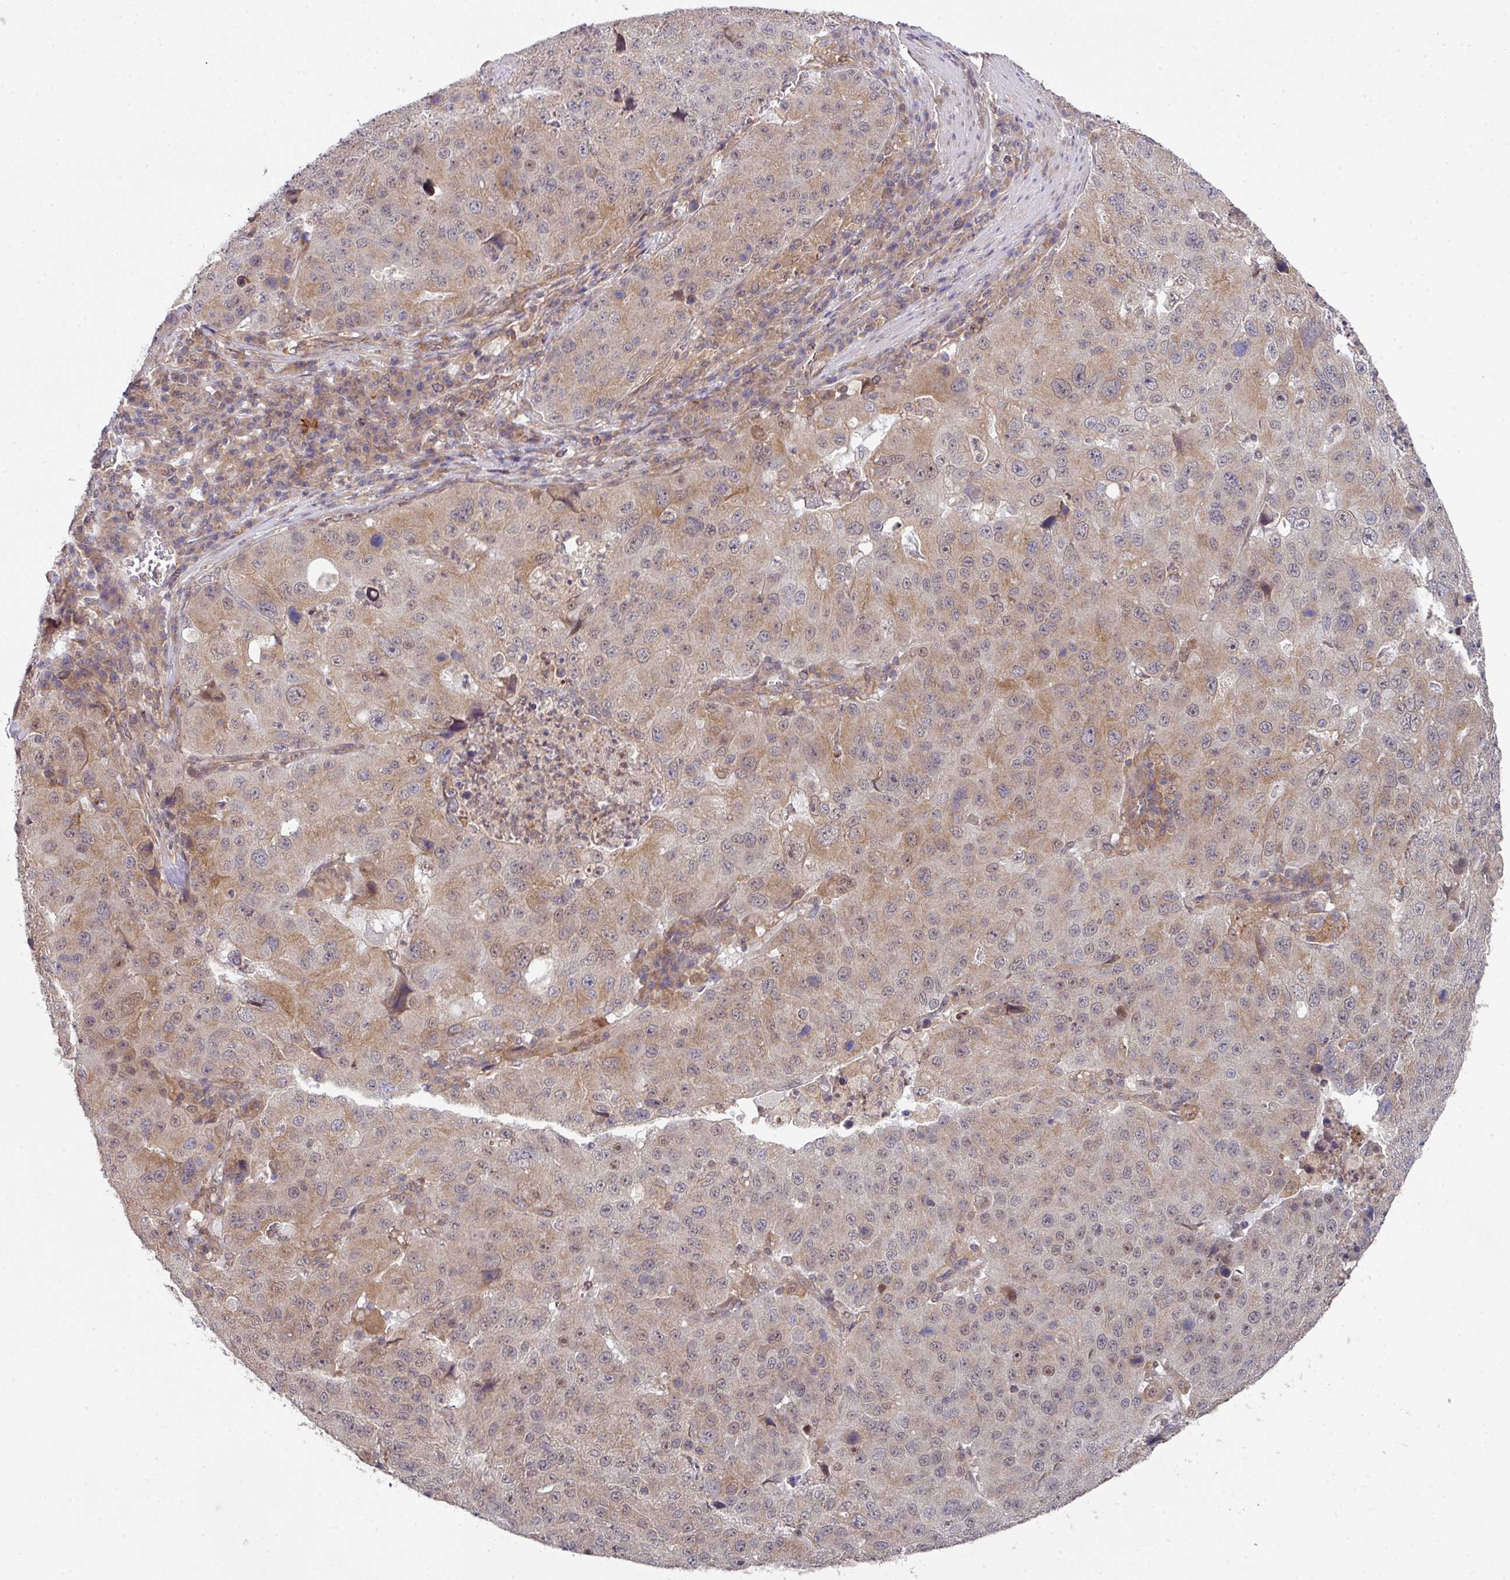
{"staining": {"intensity": "weak", "quantity": "25%-75%", "location": "cytoplasmic/membranous,nuclear"}, "tissue": "stomach cancer", "cell_type": "Tumor cells", "image_type": "cancer", "snomed": [{"axis": "morphology", "description": "Adenocarcinoma, NOS"}, {"axis": "topography", "description": "Stomach"}], "caption": "DAB immunohistochemical staining of stomach cancer (adenocarcinoma) displays weak cytoplasmic/membranous and nuclear protein expression in about 25%-75% of tumor cells.", "gene": "CAMLG", "patient": {"sex": "male", "age": 71}}